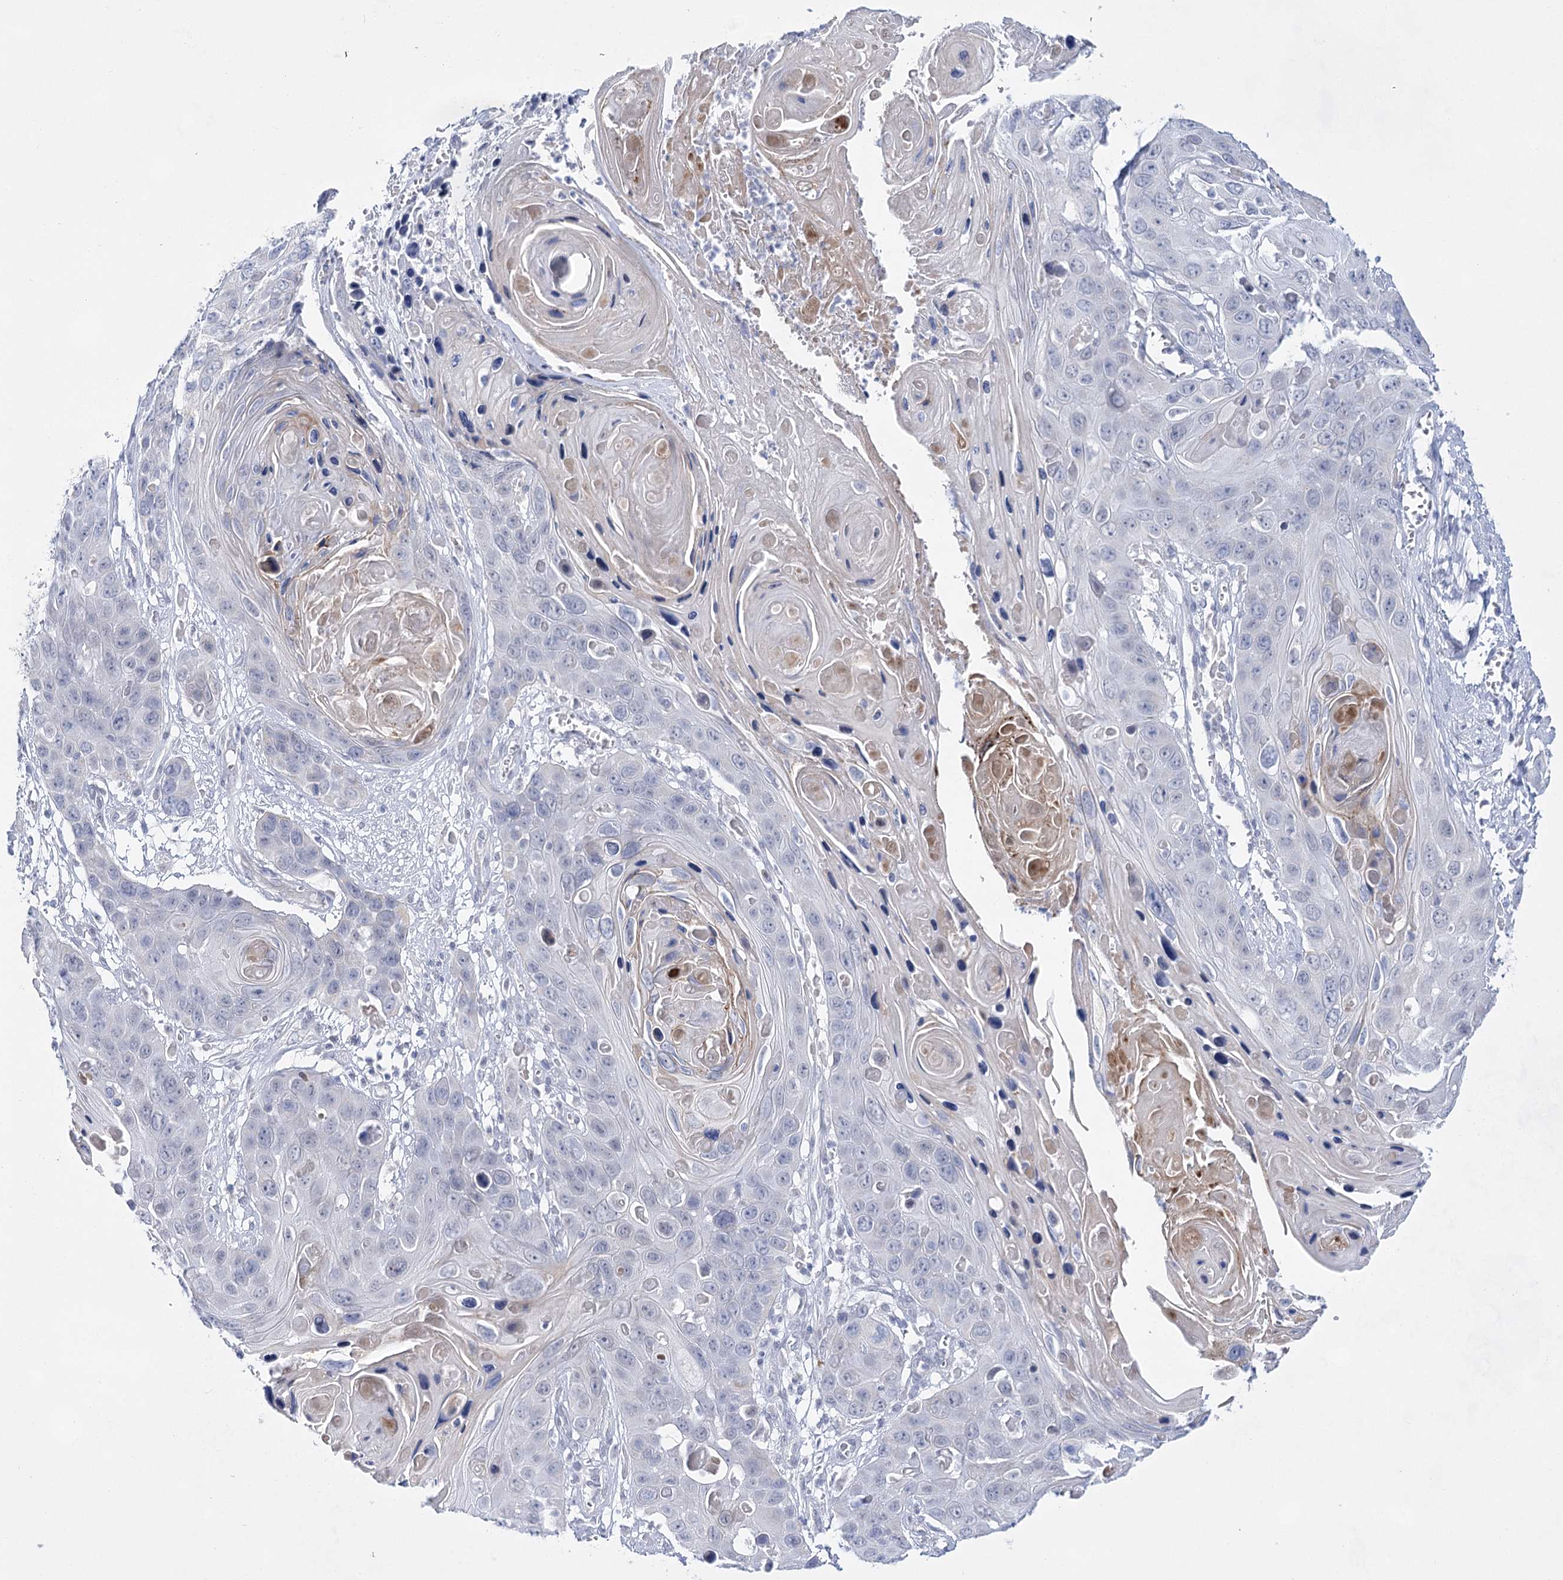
{"staining": {"intensity": "negative", "quantity": "none", "location": "none"}, "tissue": "skin cancer", "cell_type": "Tumor cells", "image_type": "cancer", "snomed": [{"axis": "morphology", "description": "Squamous cell carcinoma, NOS"}, {"axis": "topography", "description": "Skin"}], "caption": "Human skin squamous cell carcinoma stained for a protein using immunohistochemistry displays no expression in tumor cells.", "gene": "BPHL", "patient": {"sex": "male", "age": 55}}